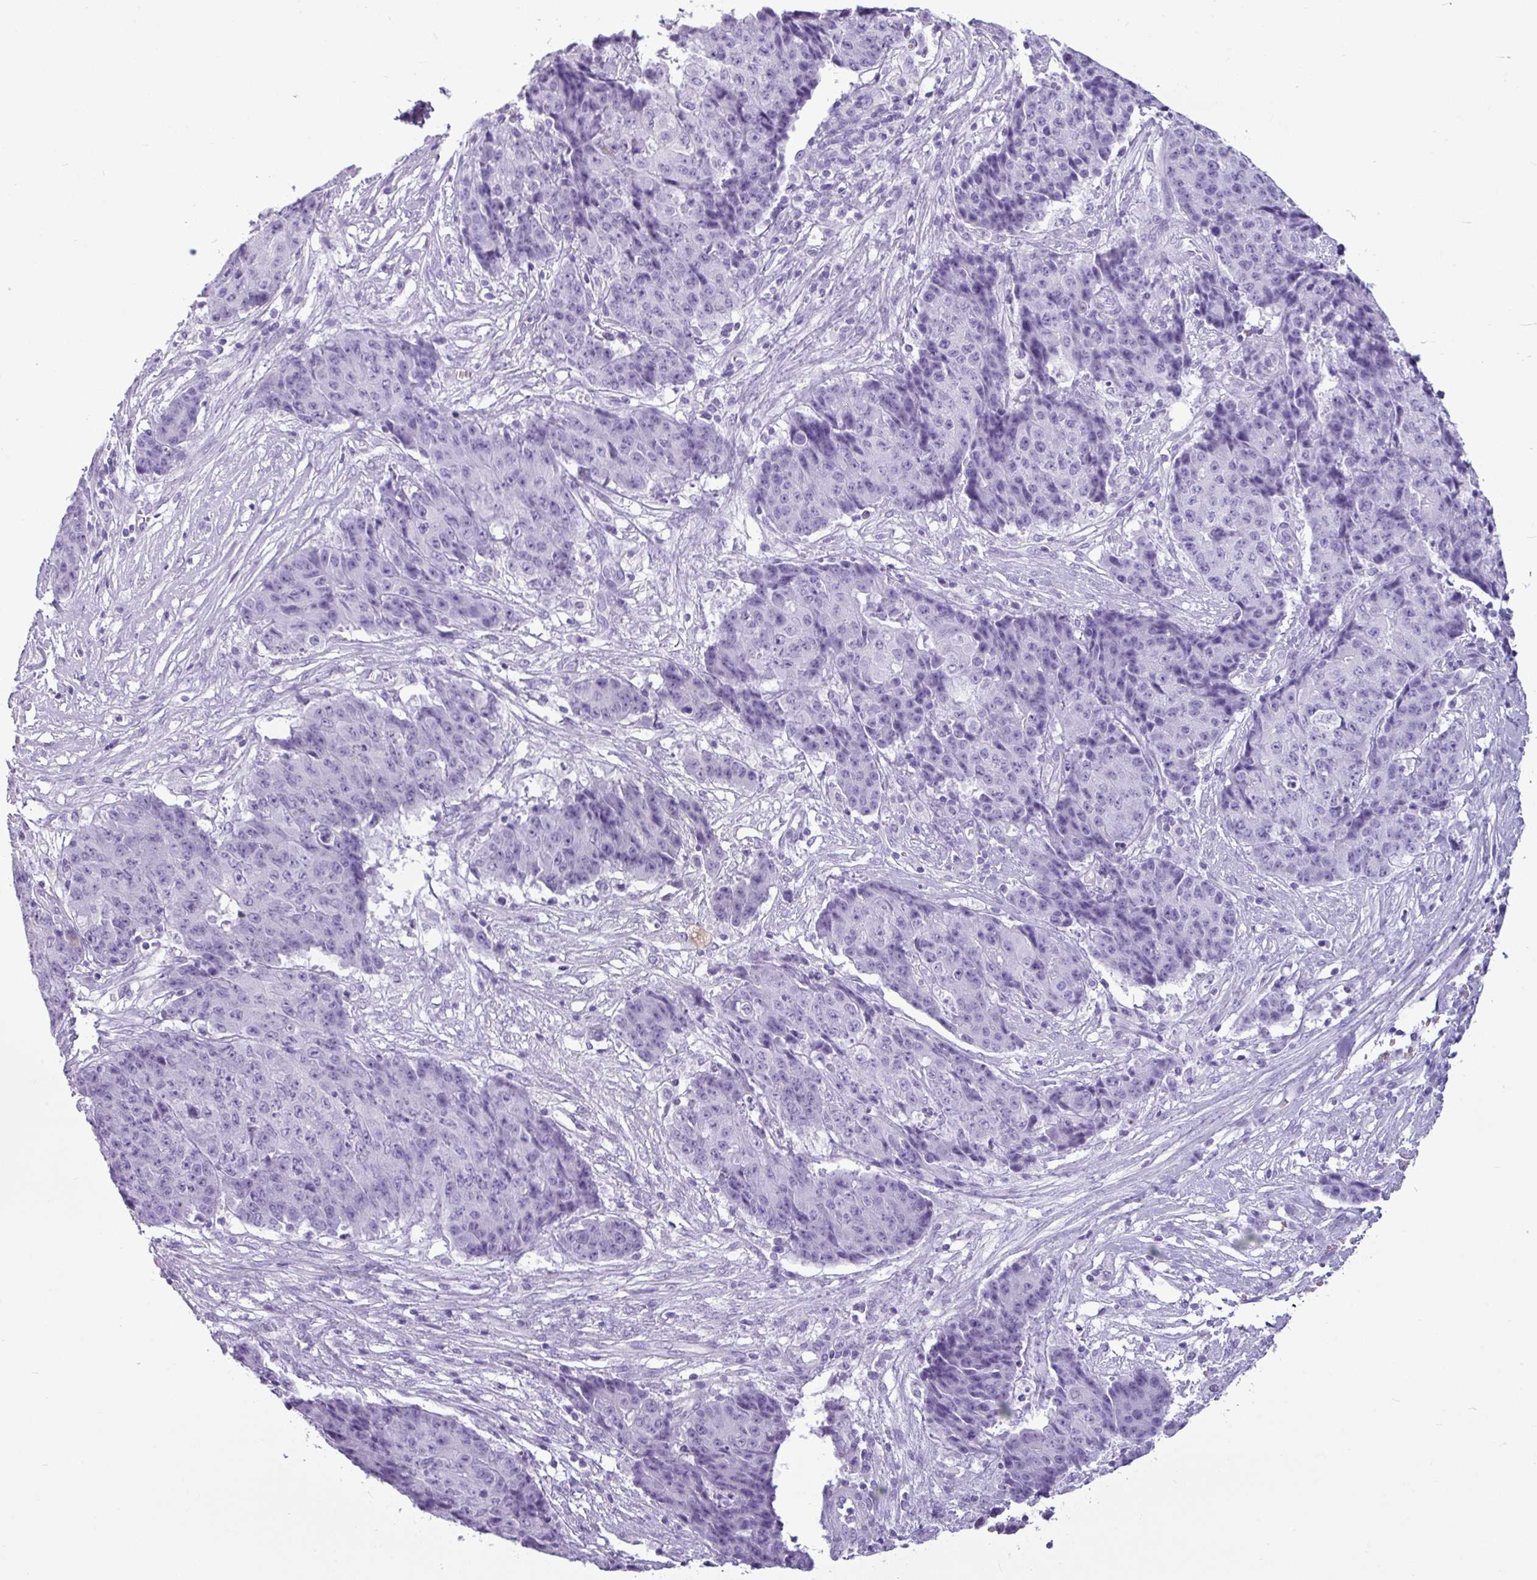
{"staining": {"intensity": "negative", "quantity": "none", "location": "none"}, "tissue": "ovarian cancer", "cell_type": "Tumor cells", "image_type": "cancer", "snomed": [{"axis": "morphology", "description": "Carcinoma, endometroid"}, {"axis": "topography", "description": "Ovary"}], "caption": "DAB immunohistochemical staining of ovarian cancer (endometroid carcinoma) exhibits no significant positivity in tumor cells.", "gene": "AMY1B", "patient": {"sex": "female", "age": 42}}